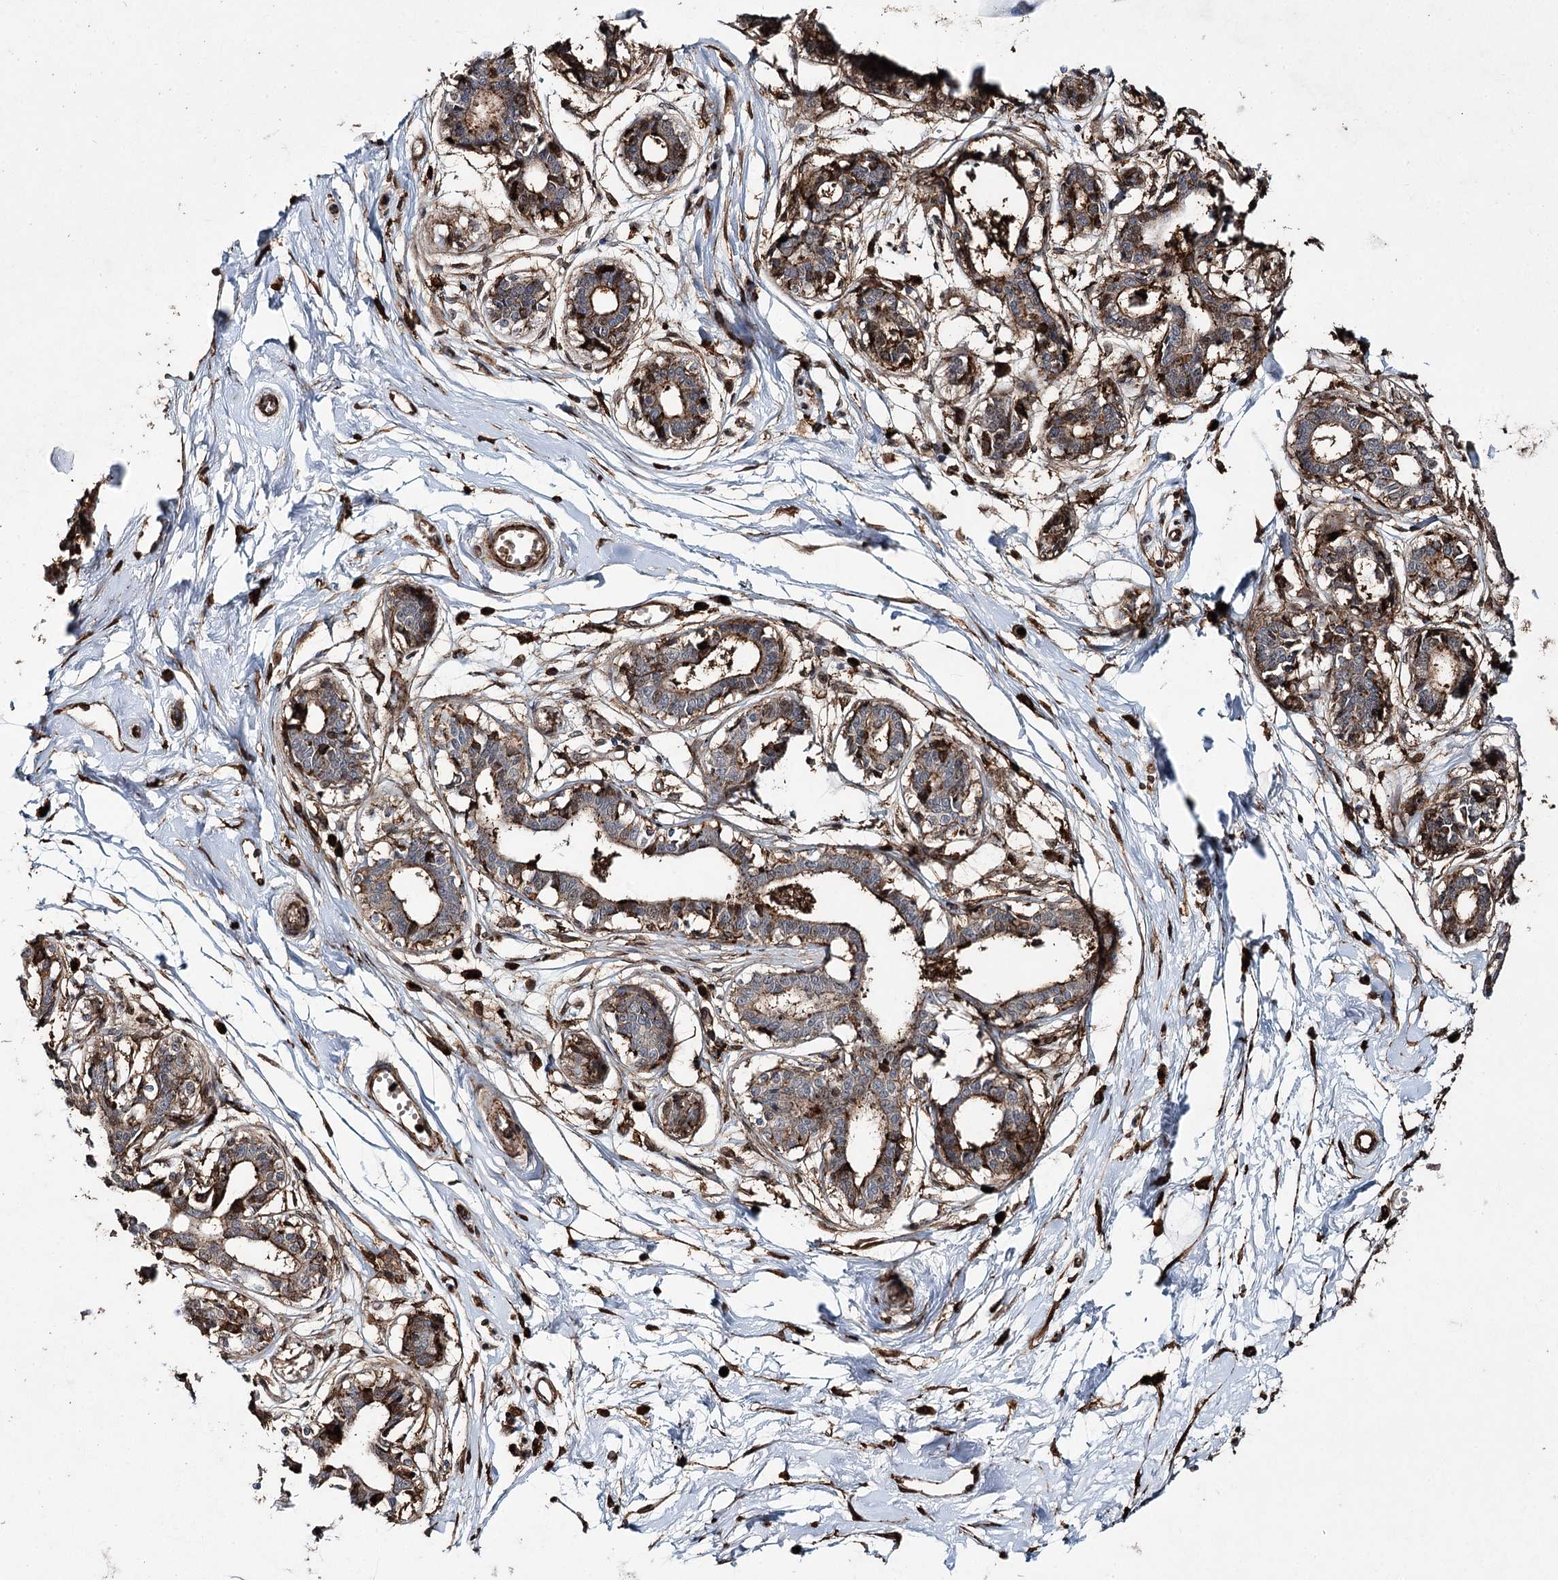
{"staining": {"intensity": "moderate", "quantity": ">75%", "location": "cytoplasmic/membranous"}, "tissue": "breast", "cell_type": "Adipocytes", "image_type": "normal", "snomed": [{"axis": "morphology", "description": "Normal tissue, NOS"}, {"axis": "topography", "description": "Breast"}], "caption": "Immunohistochemistry (IHC) of unremarkable breast reveals medium levels of moderate cytoplasmic/membranous expression in approximately >75% of adipocytes.", "gene": "DCUN1D4", "patient": {"sex": "female", "age": 45}}